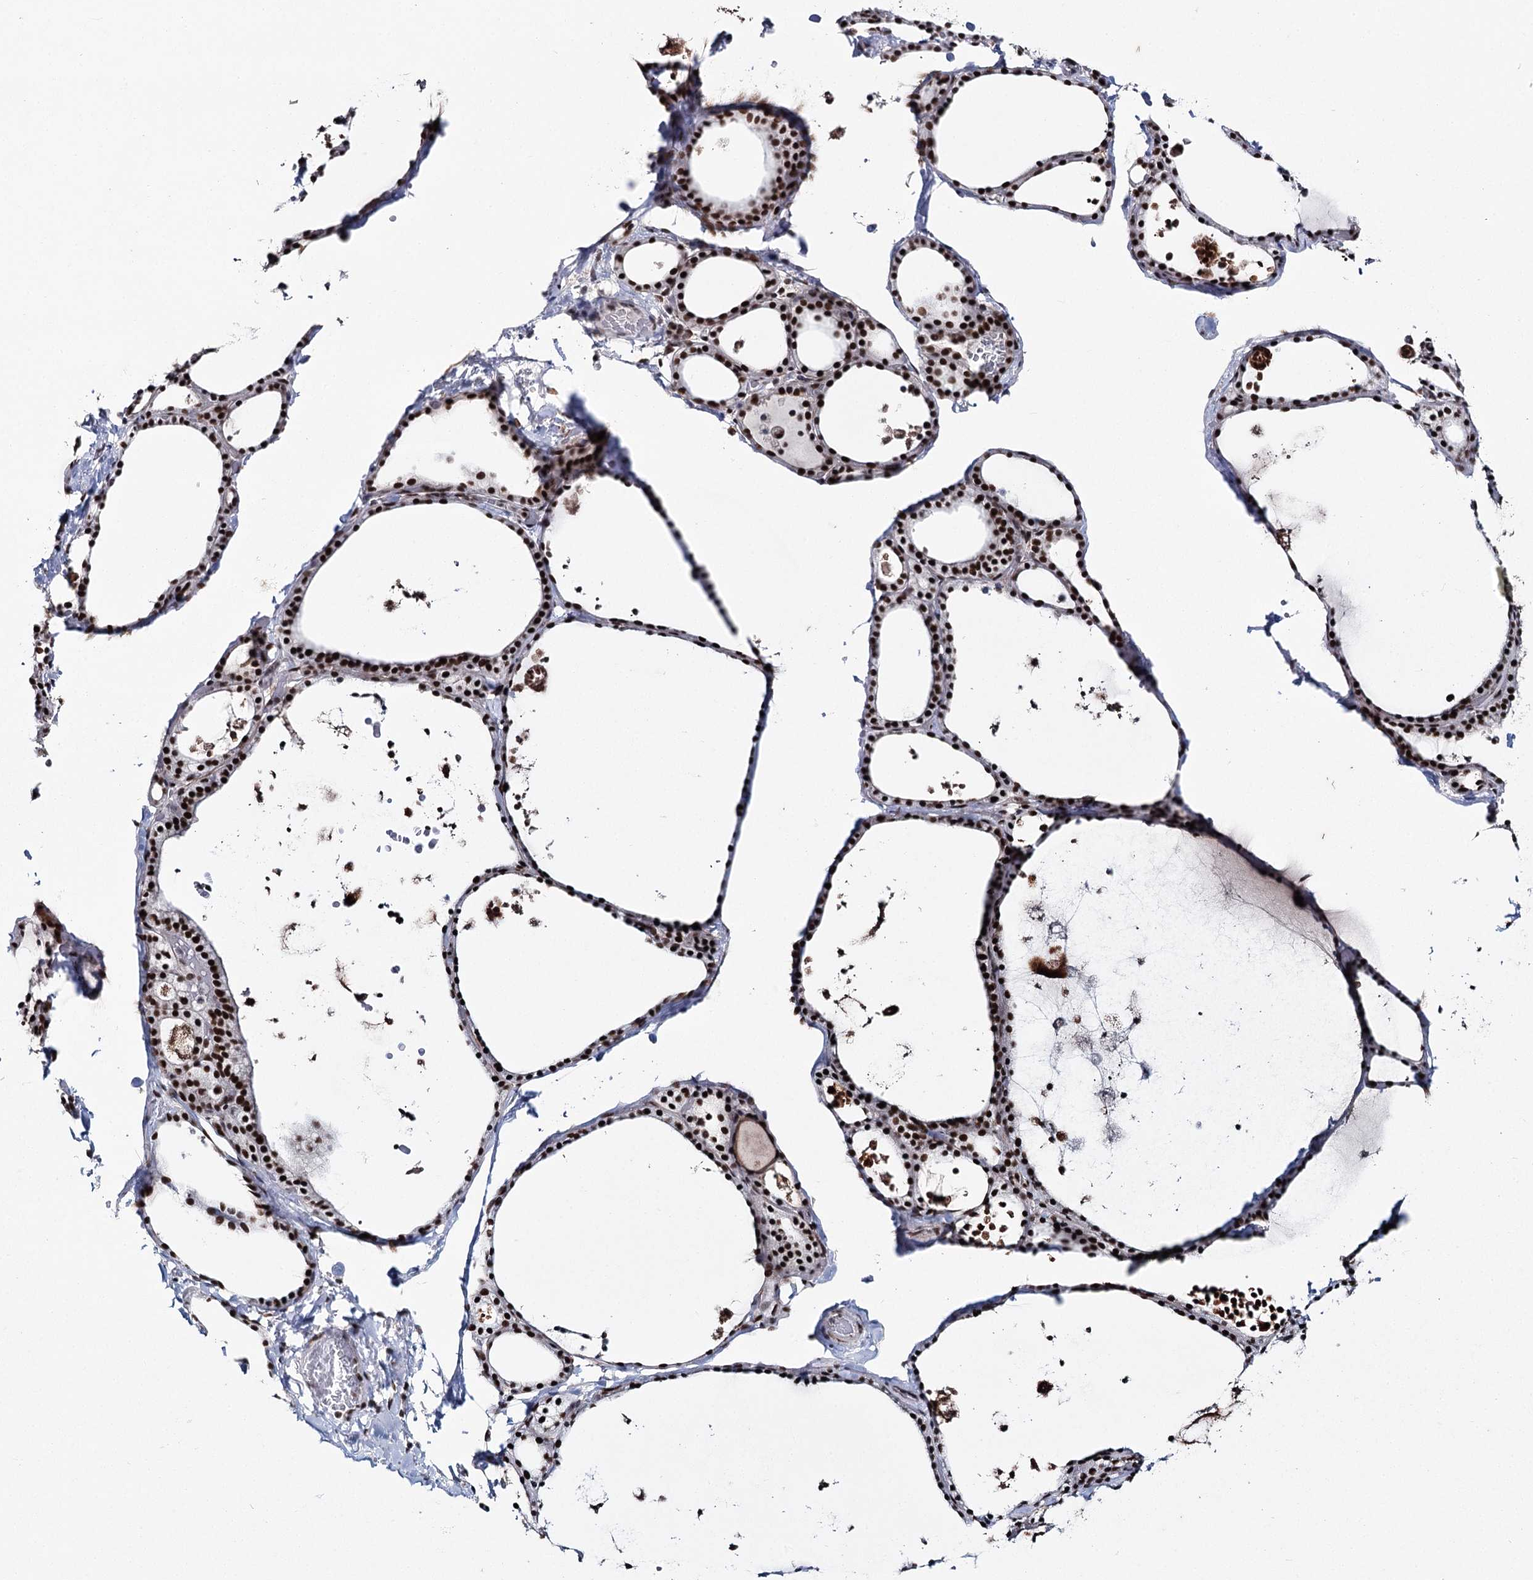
{"staining": {"intensity": "strong", "quantity": ">75%", "location": "nuclear"}, "tissue": "thyroid gland", "cell_type": "Glandular cells", "image_type": "normal", "snomed": [{"axis": "morphology", "description": "Normal tissue, NOS"}, {"axis": "topography", "description": "Thyroid gland"}], "caption": "A brown stain shows strong nuclear staining of a protein in glandular cells of unremarkable human thyroid gland.", "gene": "SCAF8", "patient": {"sex": "male", "age": 56}}